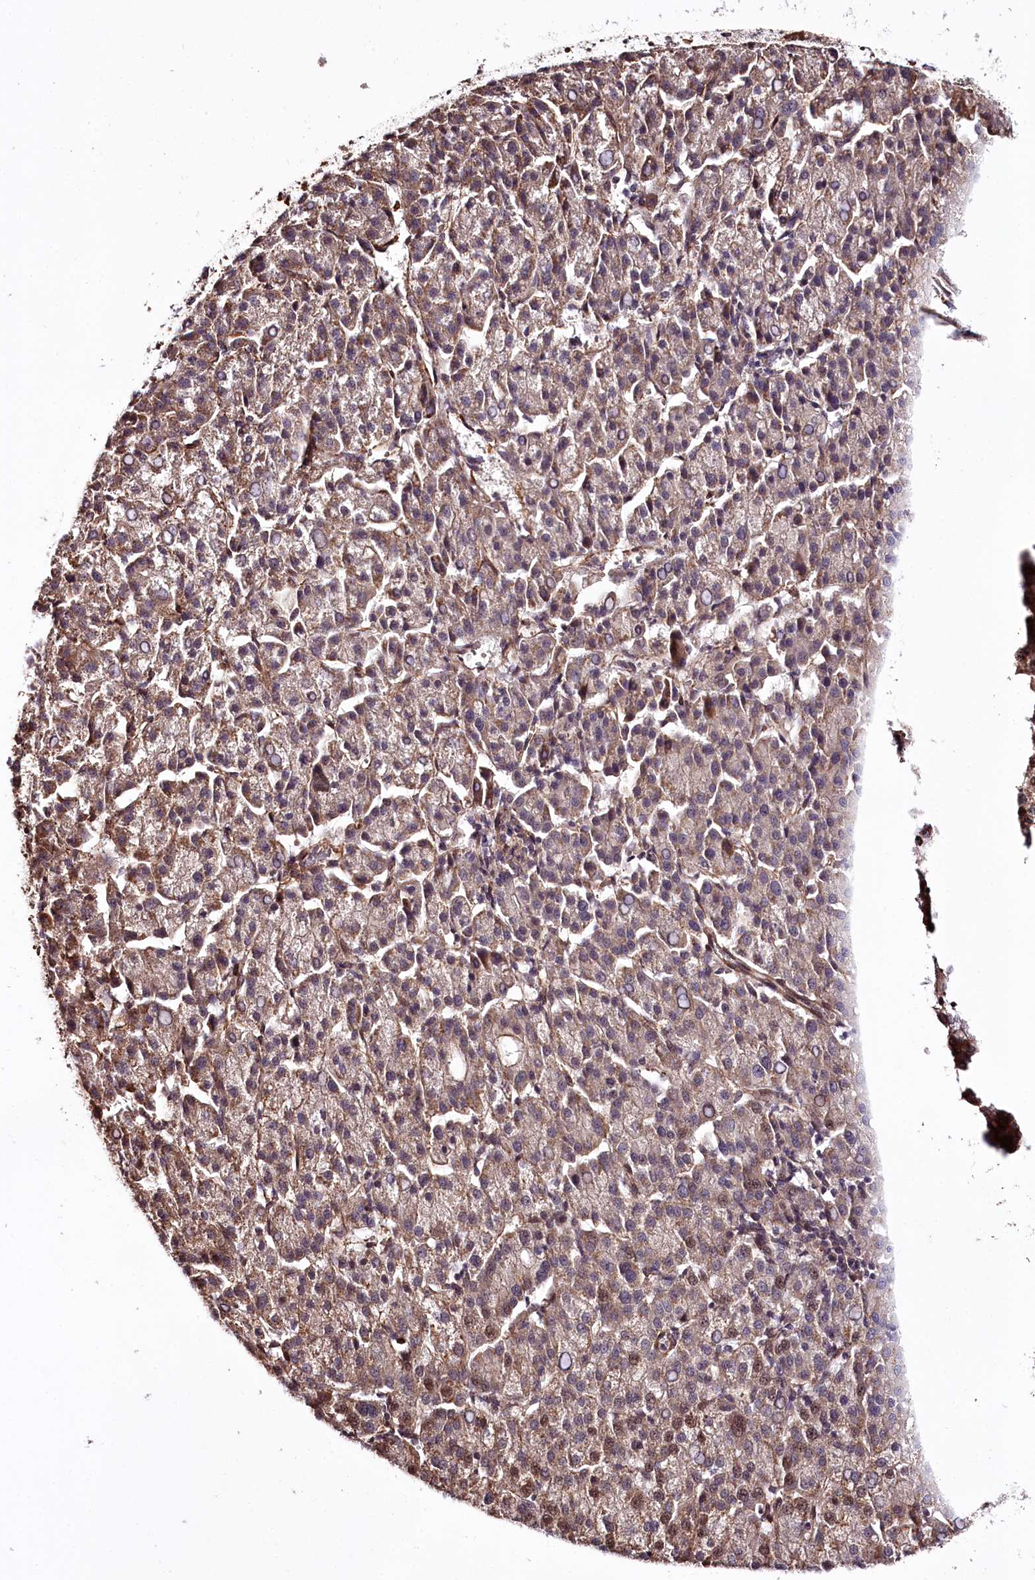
{"staining": {"intensity": "moderate", "quantity": "25%-75%", "location": "cytoplasmic/membranous,nuclear"}, "tissue": "liver cancer", "cell_type": "Tumor cells", "image_type": "cancer", "snomed": [{"axis": "morphology", "description": "Carcinoma, Hepatocellular, NOS"}, {"axis": "topography", "description": "Liver"}], "caption": "Immunohistochemical staining of liver cancer (hepatocellular carcinoma) reveals medium levels of moderate cytoplasmic/membranous and nuclear positivity in approximately 25%-75% of tumor cells.", "gene": "TTC33", "patient": {"sex": "female", "age": 58}}